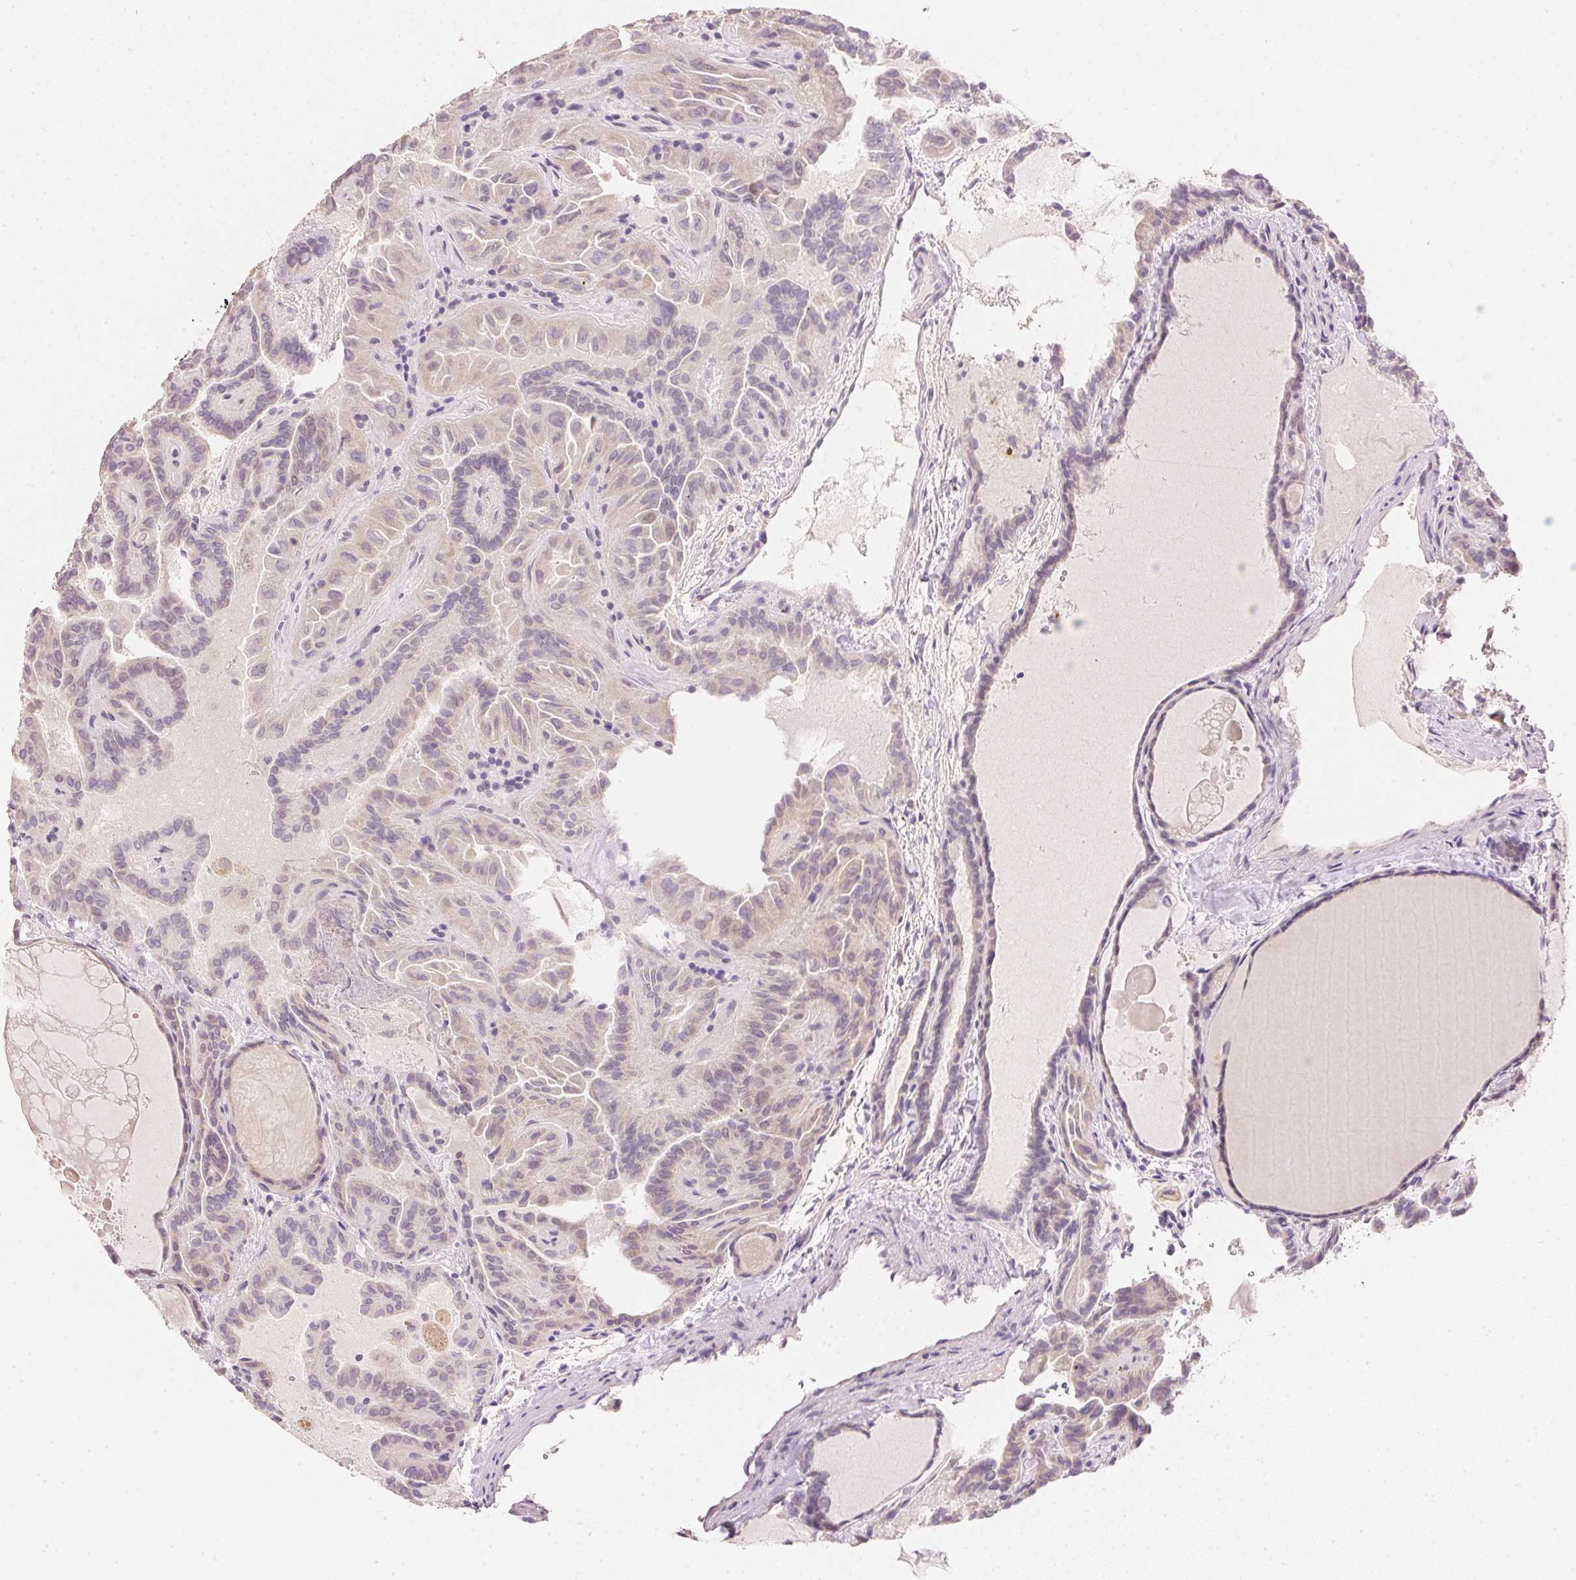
{"staining": {"intensity": "weak", "quantity": "<25%", "location": "cytoplasmic/membranous"}, "tissue": "thyroid cancer", "cell_type": "Tumor cells", "image_type": "cancer", "snomed": [{"axis": "morphology", "description": "Papillary adenocarcinoma, NOS"}, {"axis": "topography", "description": "Thyroid gland"}], "caption": "Photomicrograph shows no protein expression in tumor cells of thyroid papillary adenocarcinoma tissue.", "gene": "DHCR24", "patient": {"sex": "female", "age": 46}}